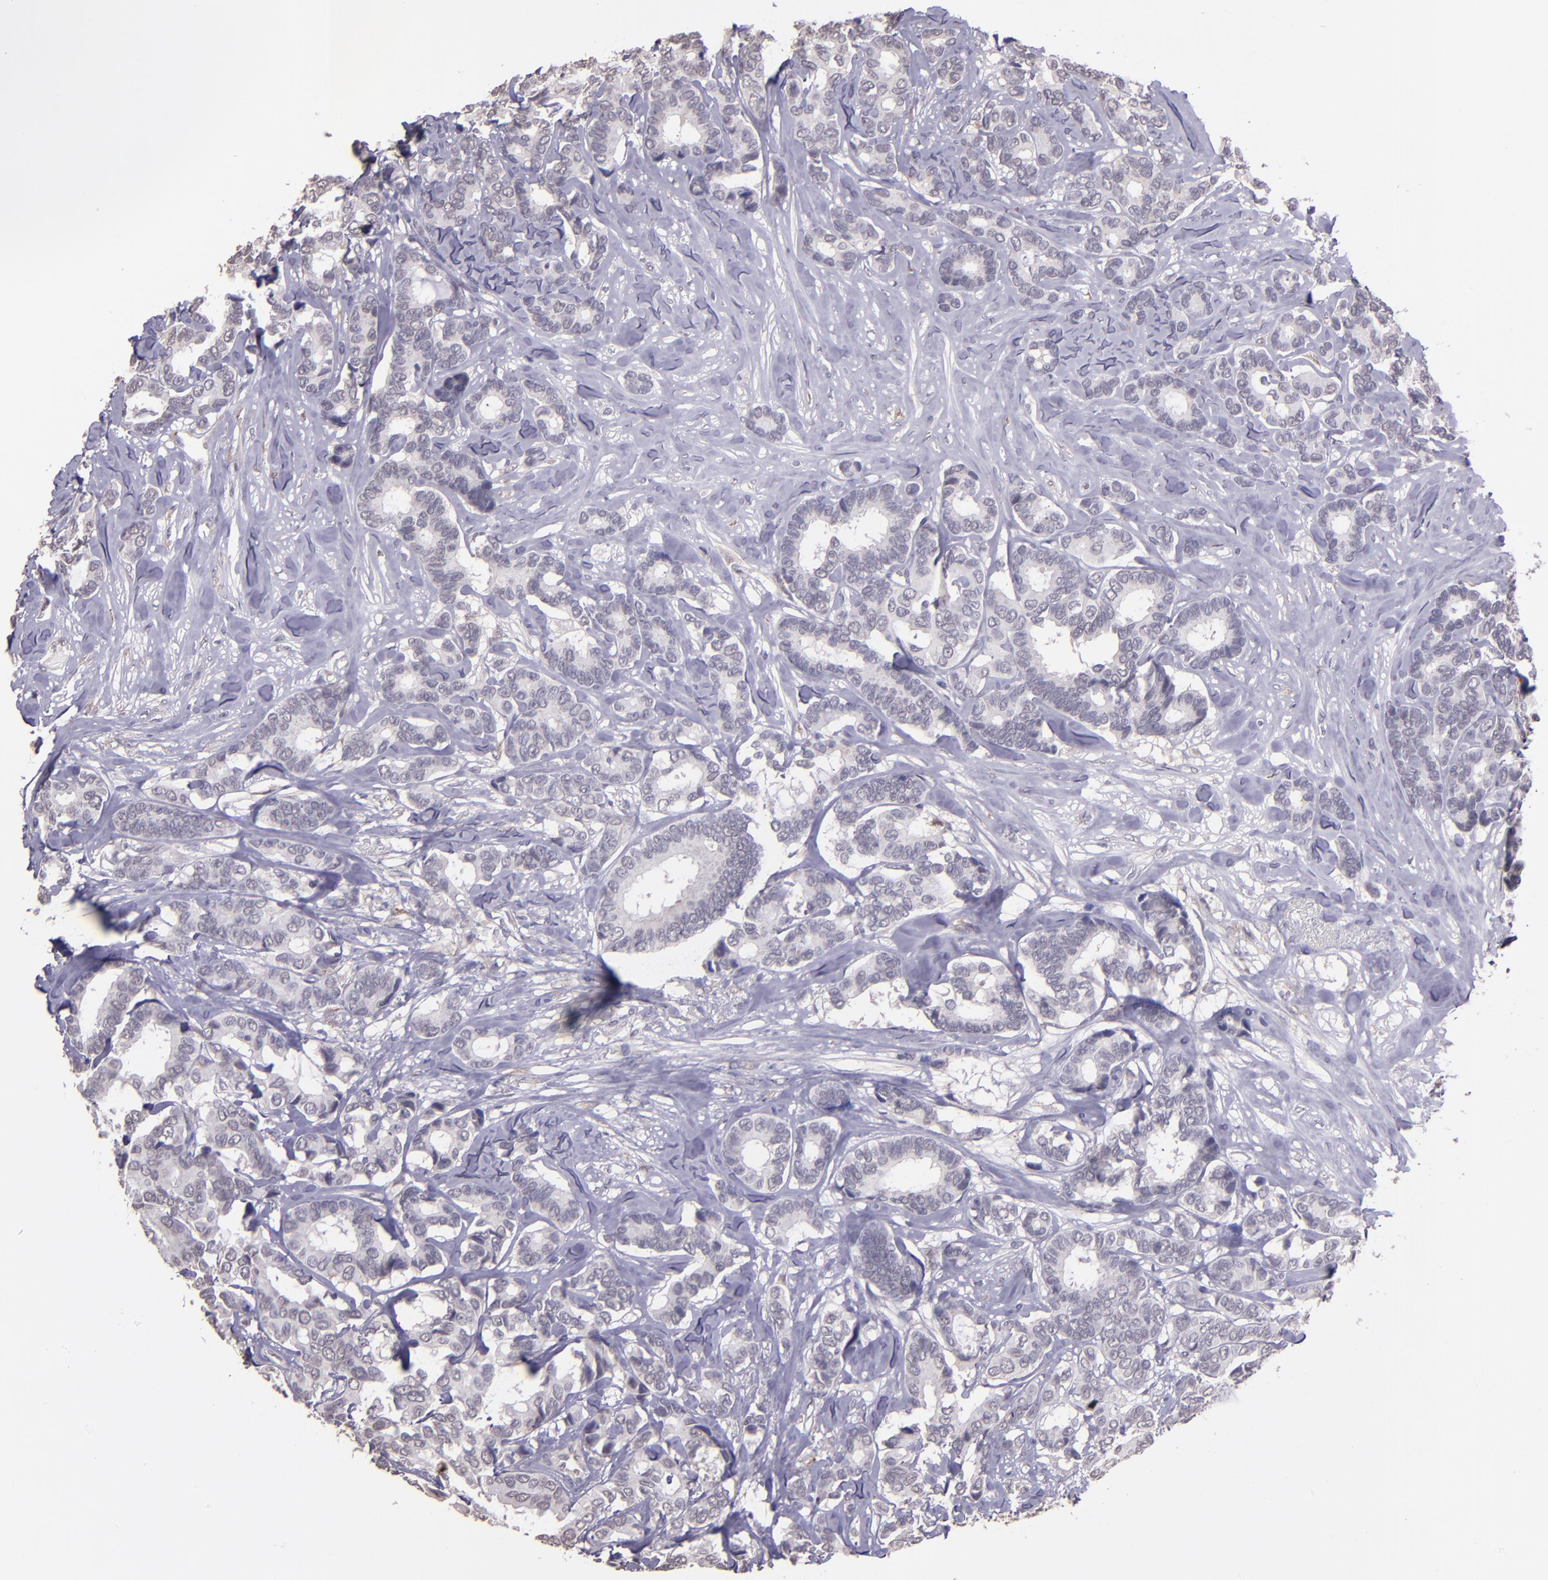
{"staining": {"intensity": "weak", "quantity": "<25%", "location": "cytoplasmic/membranous"}, "tissue": "breast cancer", "cell_type": "Tumor cells", "image_type": "cancer", "snomed": [{"axis": "morphology", "description": "Duct carcinoma"}, {"axis": "topography", "description": "Breast"}], "caption": "DAB (3,3'-diaminobenzidine) immunohistochemical staining of human infiltrating ductal carcinoma (breast) shows no significant expression in tumor cells.", "gene": "TAF7L", "patient": {"sex": "female", "age": 87}}